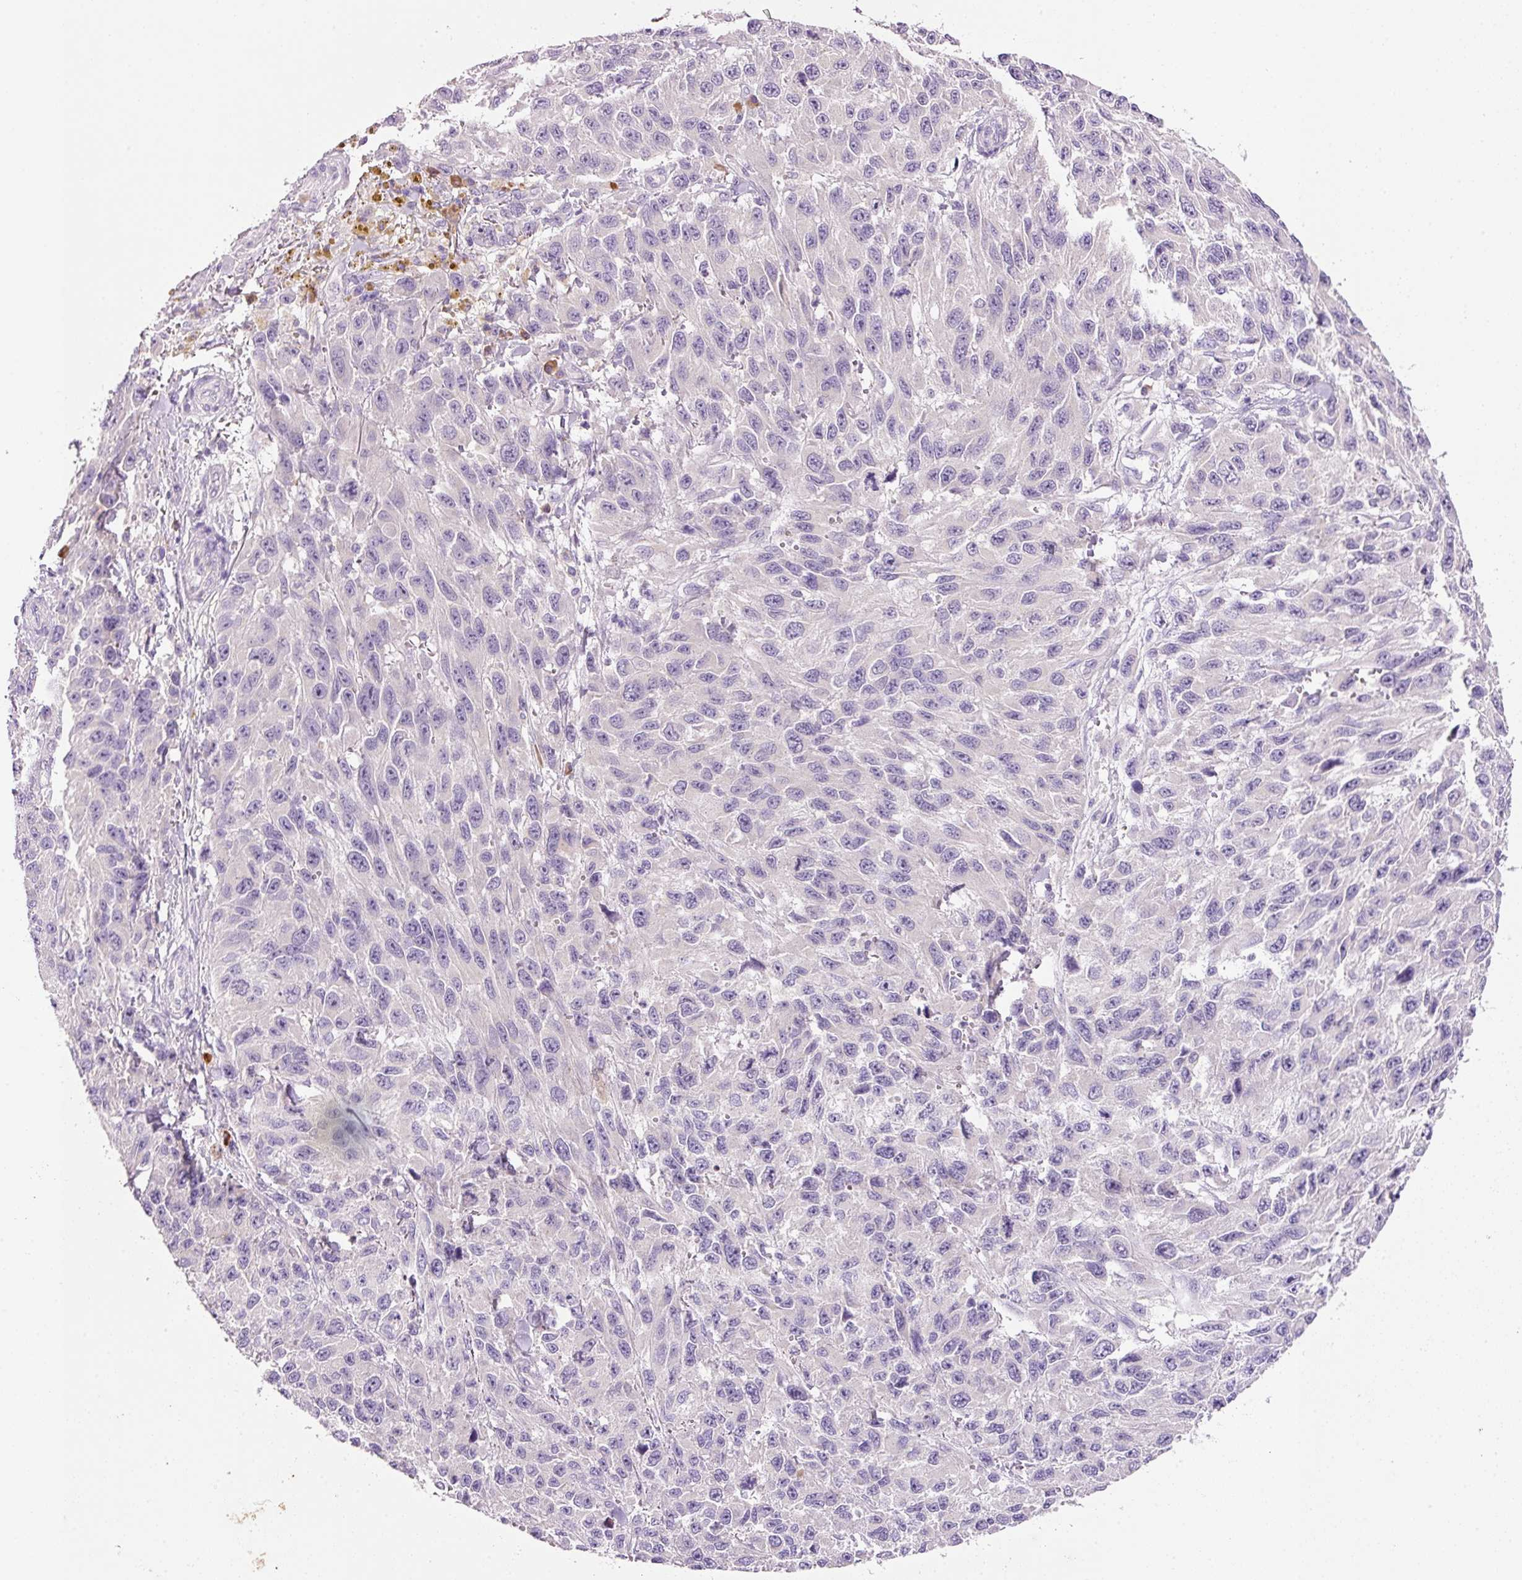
{"staining": {"intensity": "negative", "quantity": "none", "location": "none"}, "tissue": "melanoma", "cell_type": "Tumor cells", "image_type": "cancer", "snomed": [{"axis": "morphology", "description": "Malignant melanoma, NOS"}, {"axis": "topography", "description": "Skin"}], "caption": "High magnification brightfield microscopy of melanoma stained with DAB (3,3'-diaminobenzidine) (brown) and counterstained with hematoxylin (blue): tumor cells show no significant positivity.", "gene": "TENT5C", "patient": {"sex": "female", "age": 96}}